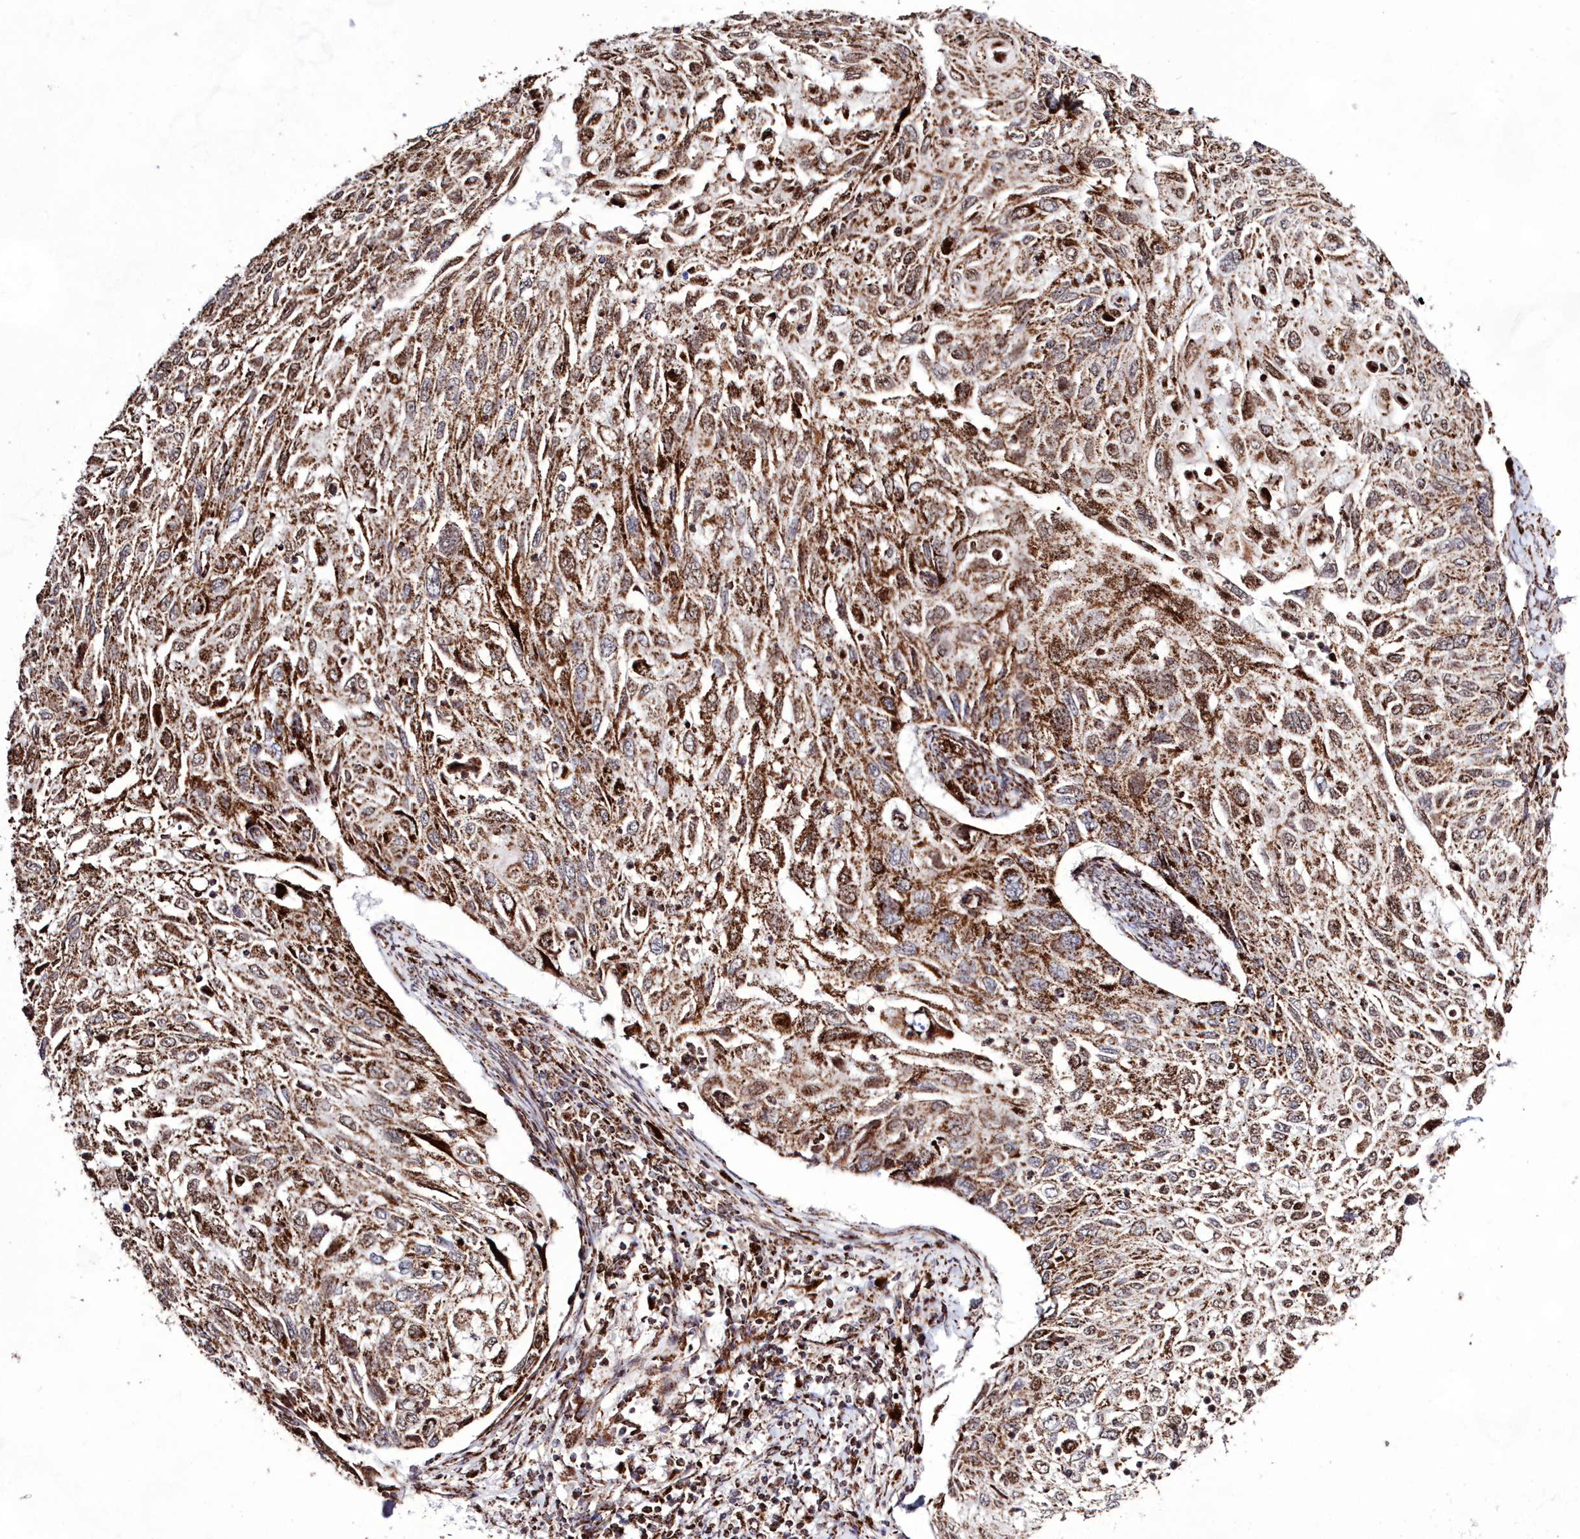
{"staining": {"intensity": "strong", "quantity": ">75%", "location": "cytoplasmic/membranous"}, "tissue": "cervical cancer", "cell_type": "Tumor cells", "image_type": "cancer", "snomed": [{"axis": "morphology", "description": "Squamous cell carcinoma, NOS"}, {"axis": "topography", "description": "Cervix"}], "caption": "IHC of cervical cancer shows high levels of strong cytoplasmic/membranous positivity in approximately >75% of tumor cells. (brown staining indicates protein expression, while blue staining denotes nuclei).", "gene": "HADHB", "patient": {"sex": "female", "age": 70}}